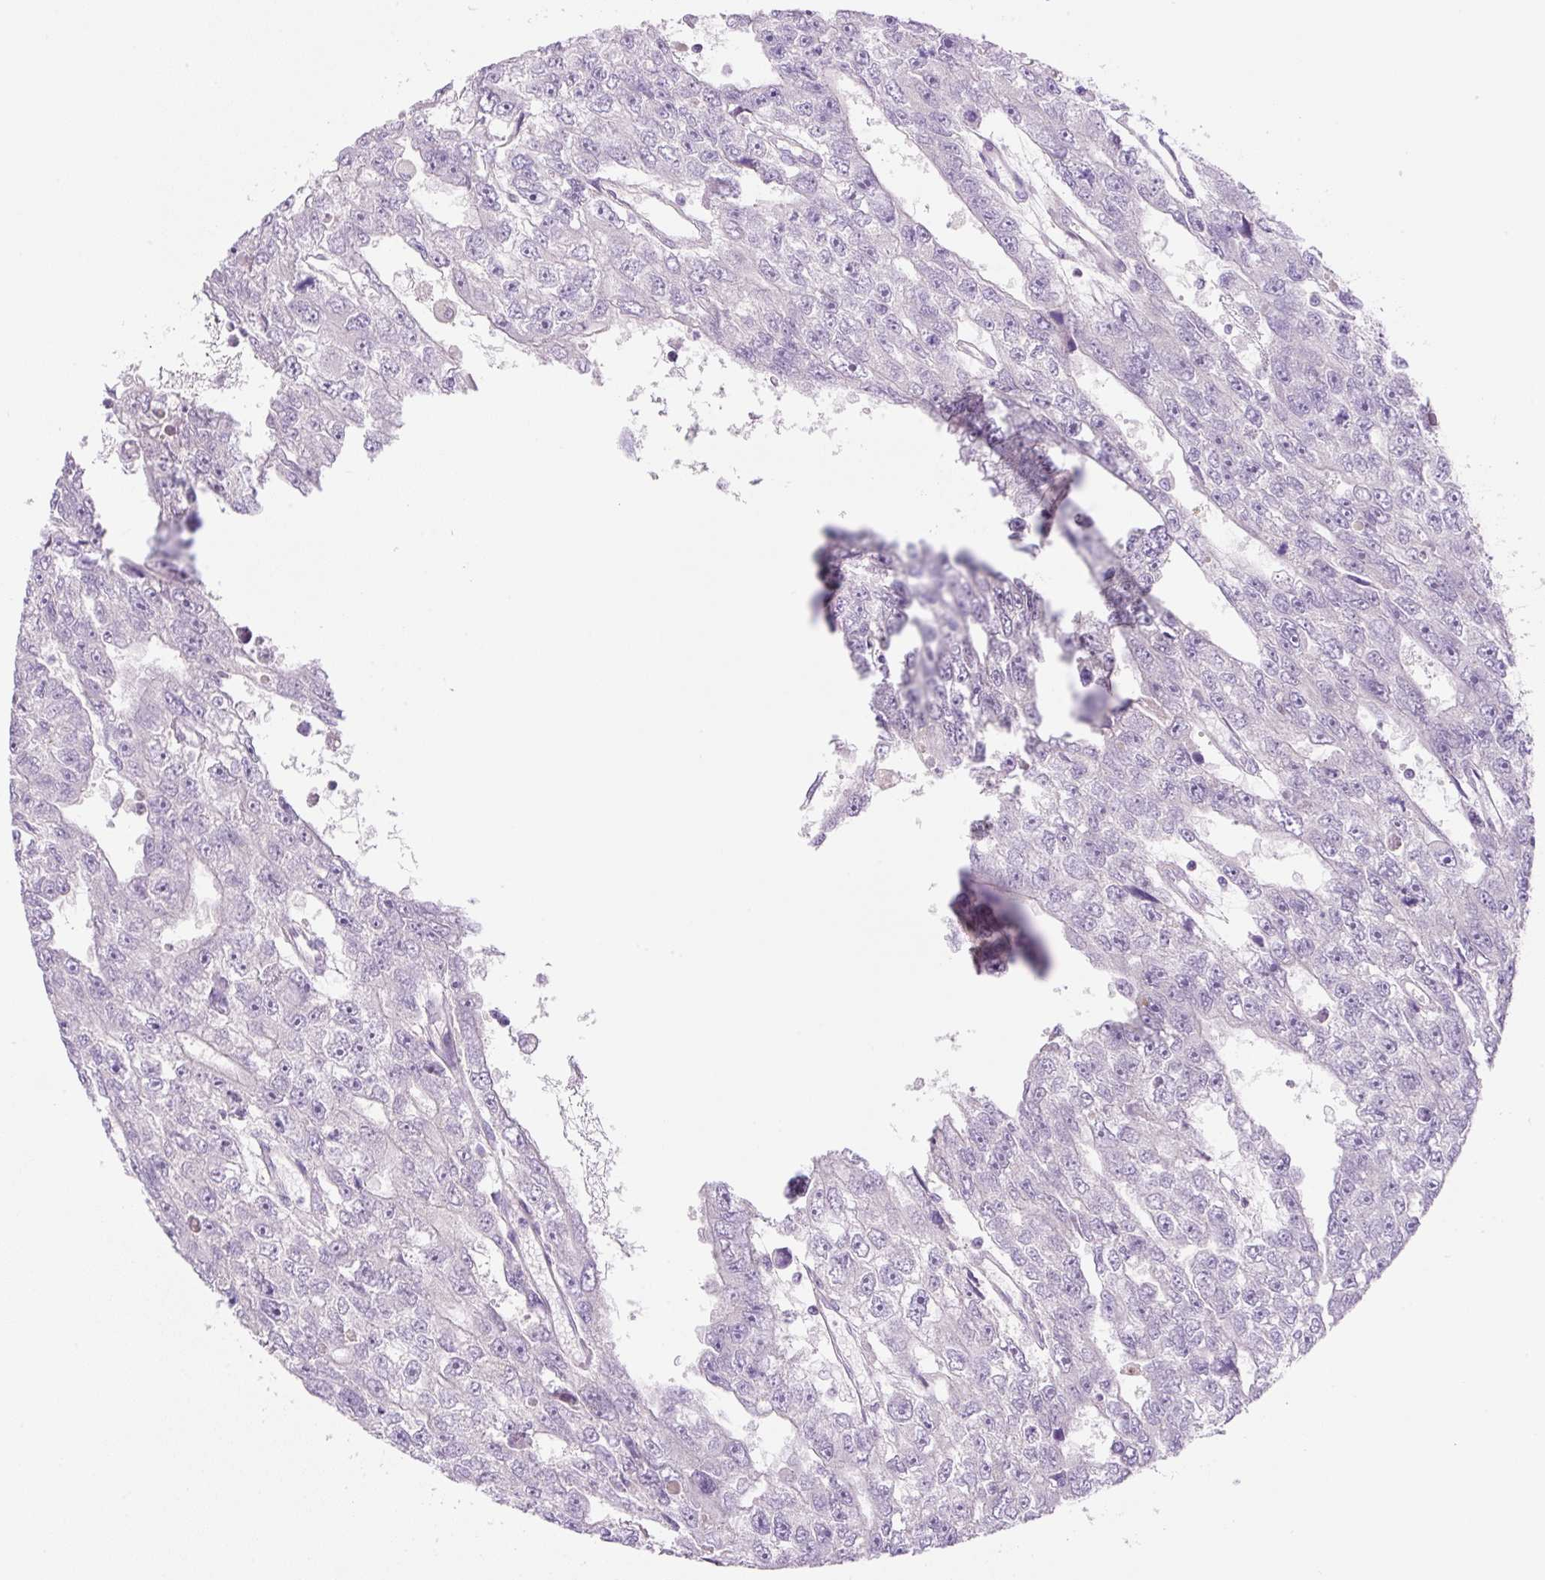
{"staining": {"intensity": "negative", "quantity": "none", "location": "none"}, "tissue": "testis cancer", "cell_type": "Tumor cells", "image_type": "cancer", "snomed": [{"axis": "morphology", "description": "Carcinoma, Embryonal, NOS"}, {"axis": "topography", "description": "Testis"}], "caption": "High magnification brightfield microscopy of testis cancer (embryonal carcinoma) stained with DAB (3,3'-diaminobenzidine) (brown) and counterstained with hematoxylin (blue): tumor cells show no significant expression. (Stains: DAB (3,3'-diaminobenzidine) immunohistochemistry with hematoxylin counter stain, Microscopy: brightfield microscopy at high magnification).", "gene": "NDST3", "patient": {"sex": "male", "age": 20}}